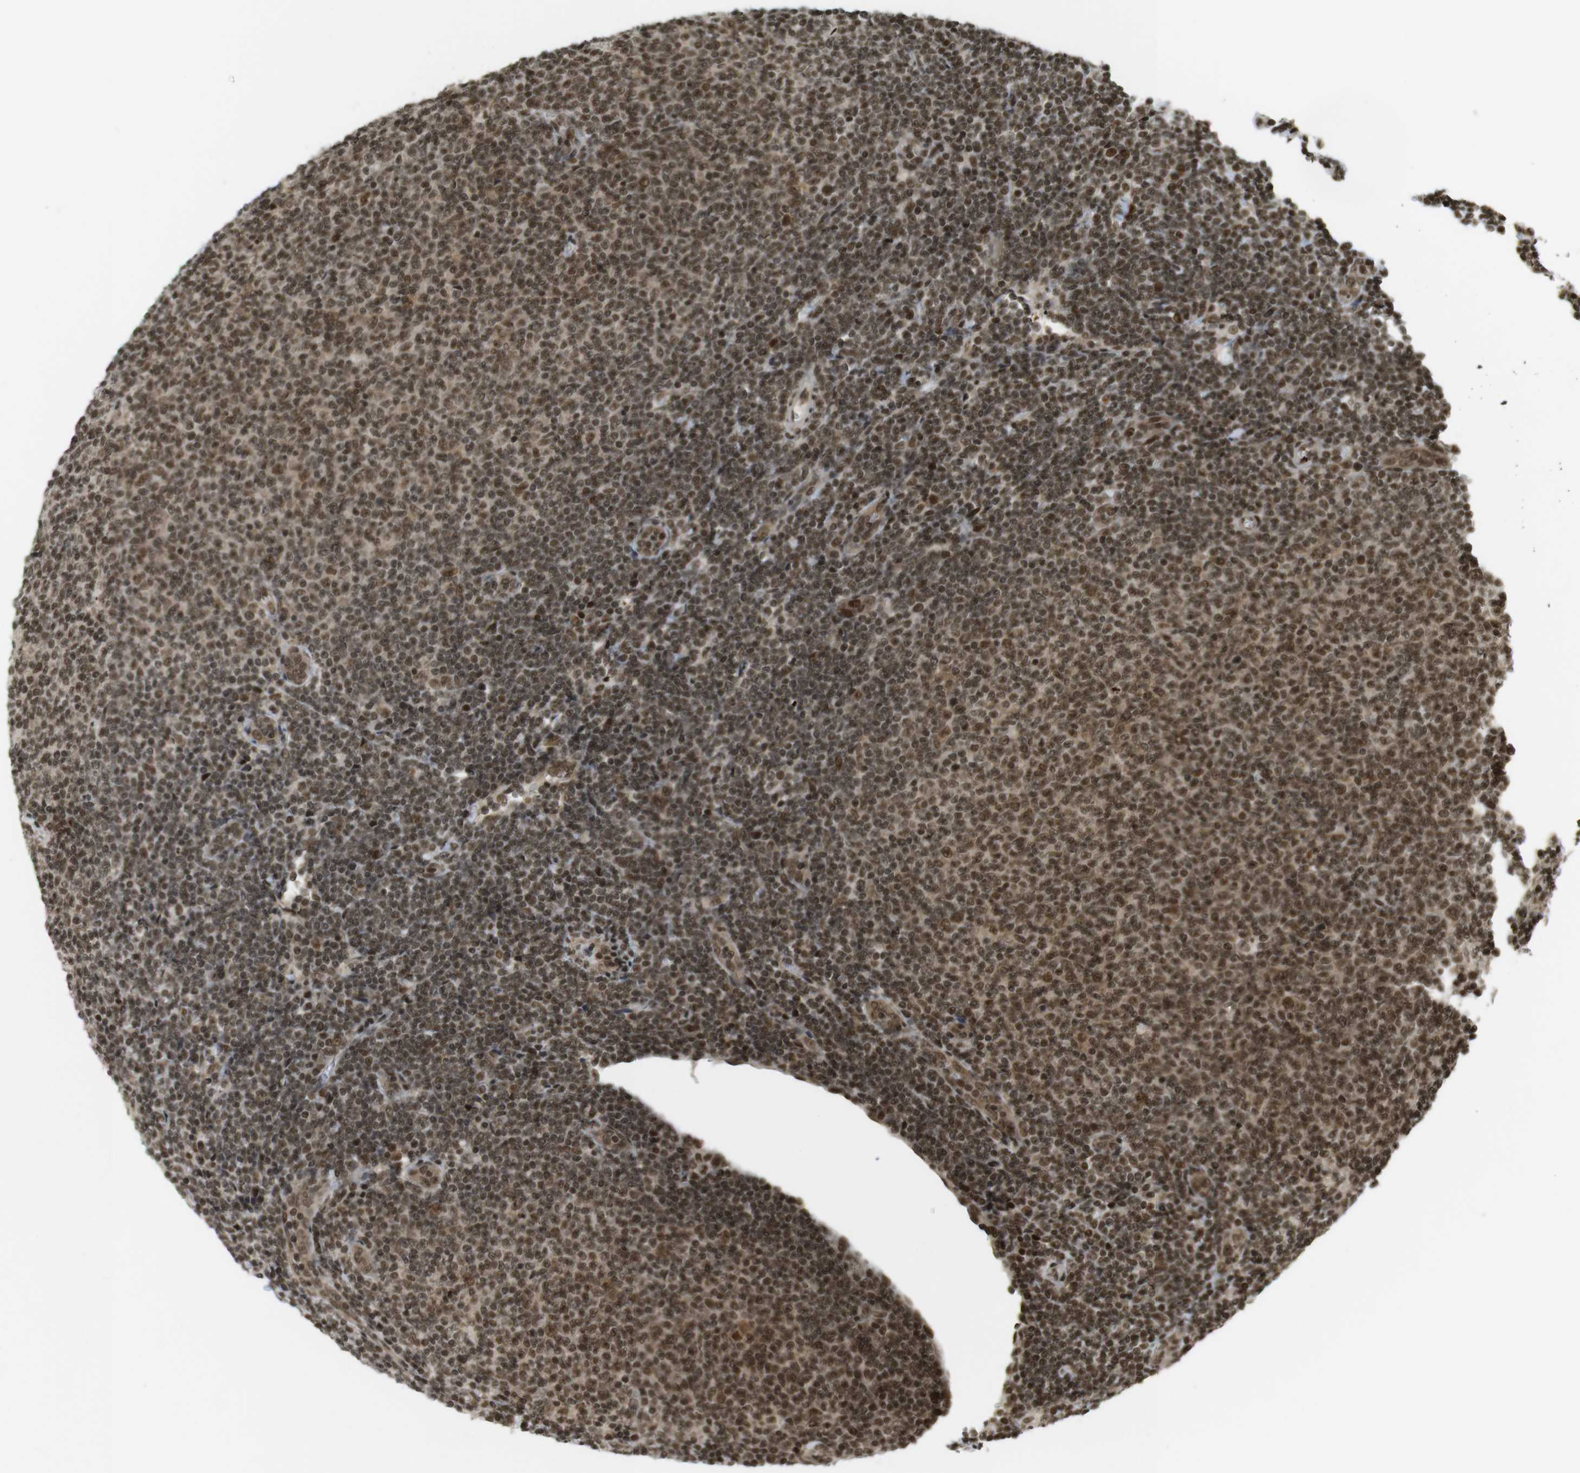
{"staining": {"intensity": "moderate", "quantity": ">75%", "location": "cytoplasmic/membranous,nuclear"}, "tissue": "lymphoma", "cell_type": "Tumor cells", "image_type": "cancer", "snomed": [{"axis": "morphology", "description": "Malignant lymphoma, non-Hodgkin's type, Low grade"}, {"axis": "topography", "description": "Lymph node"}], "caption": "Protein analysis of lymphoma tissue exhibits moderate cytoplasmic/membranous and nuclear staining in approximately >75% of tumor cells.", "gene": "RUVBL2", "patient": {"sex": "male", "age": 66}}